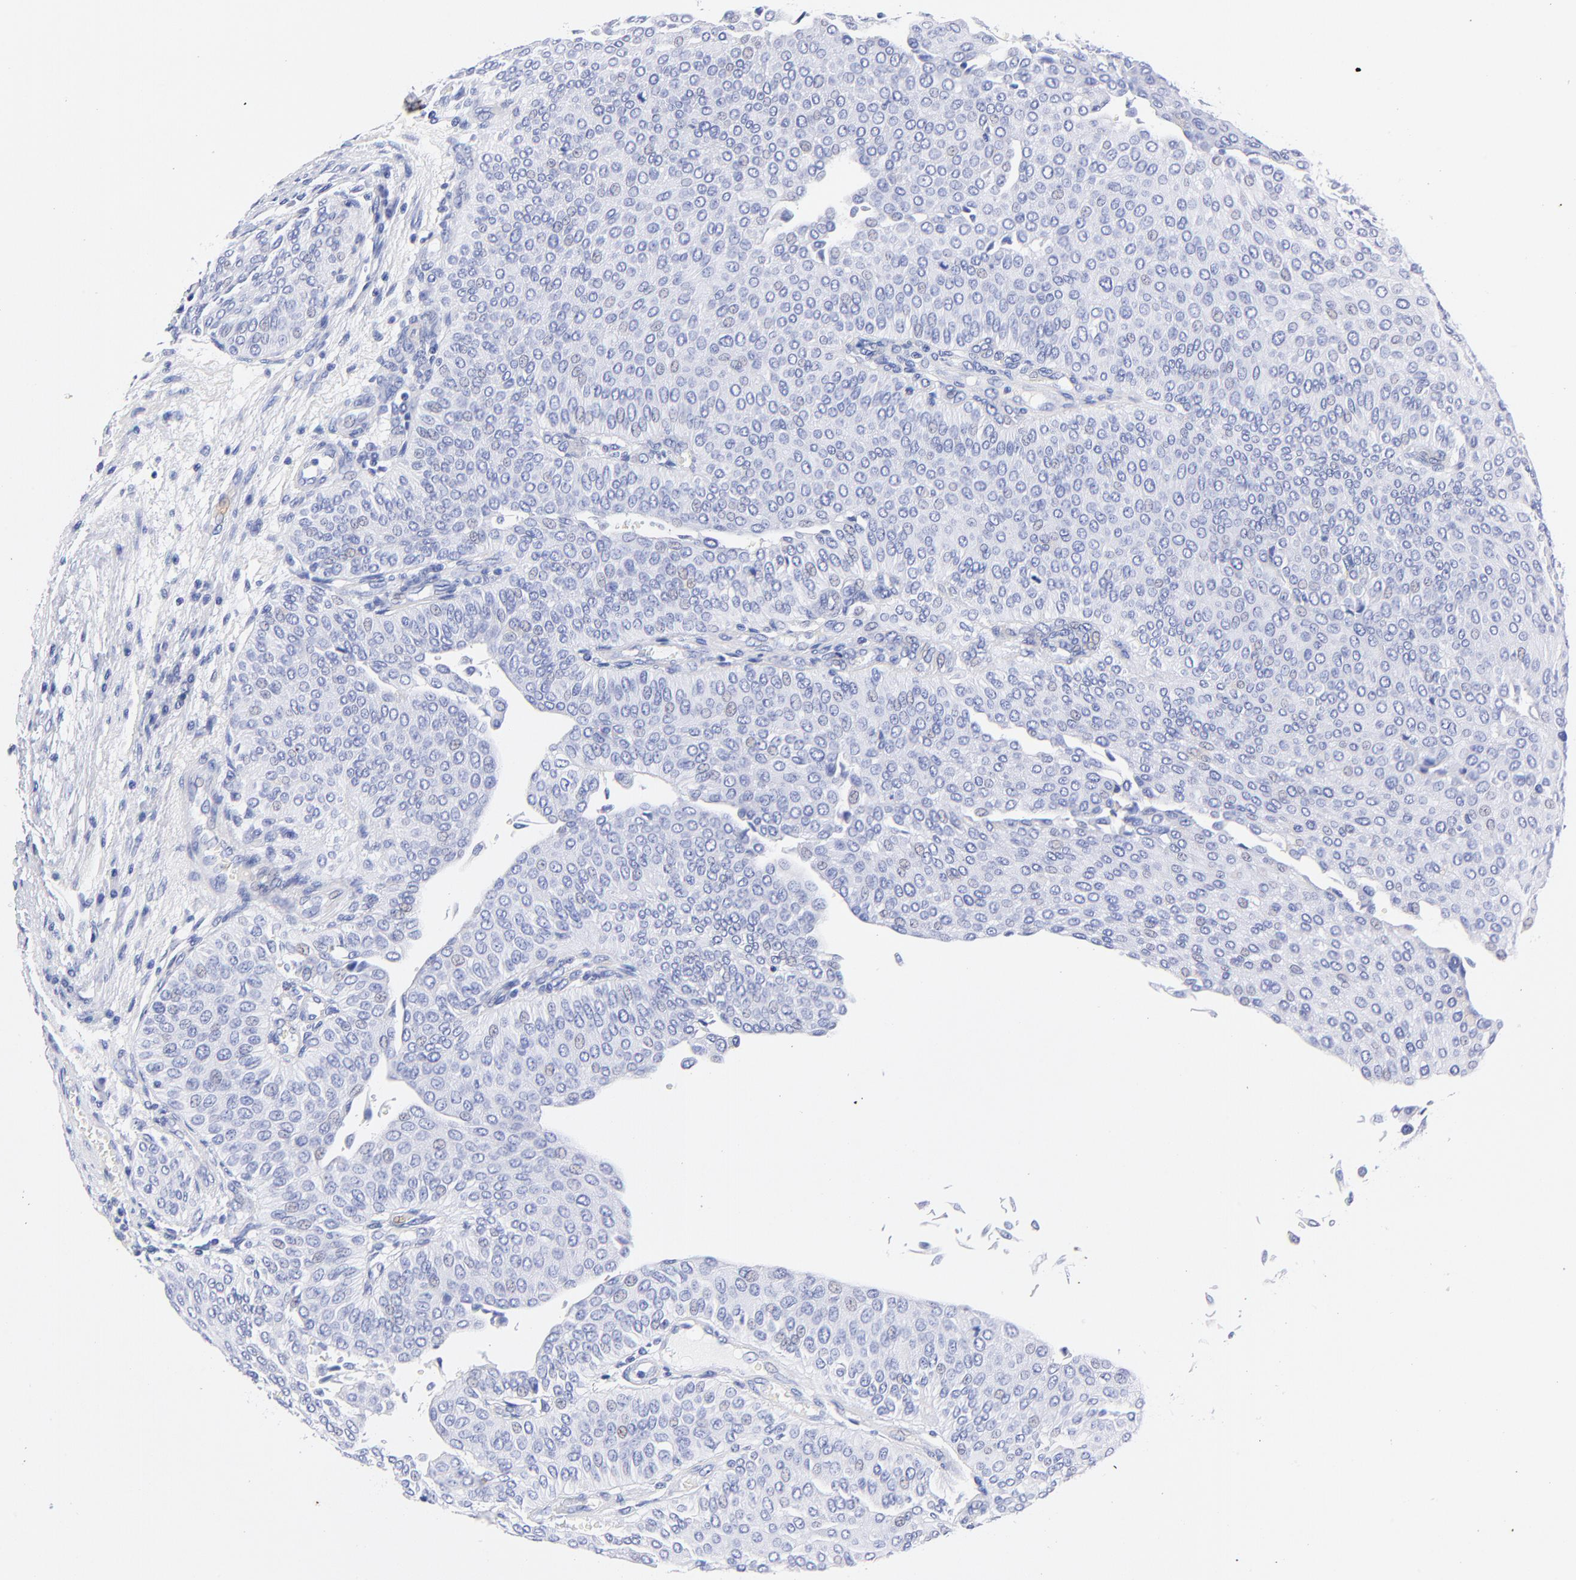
{"staining": {"intensity": "negative", "quantity": "none", "location": "none"}, "tissue": "urothelial cancer", "cell_type": "Tumor cells", "image_type": "cancer", "snomed": [{"axis": "morphology", "description": "Urothelial carcinoma, Low grade"}, {"axis": "topography", "description": "Urinary bladder"}], "caption": "This histopathology image is of urothelial cancer stained with immunohistochemistry (IHC) to label a protein in brown with the nuclei are counter-stained blue. There is no positivity in tumor cells.", "gene": "HORMAD2", "patient": {"sex": "male", "age": 64}}